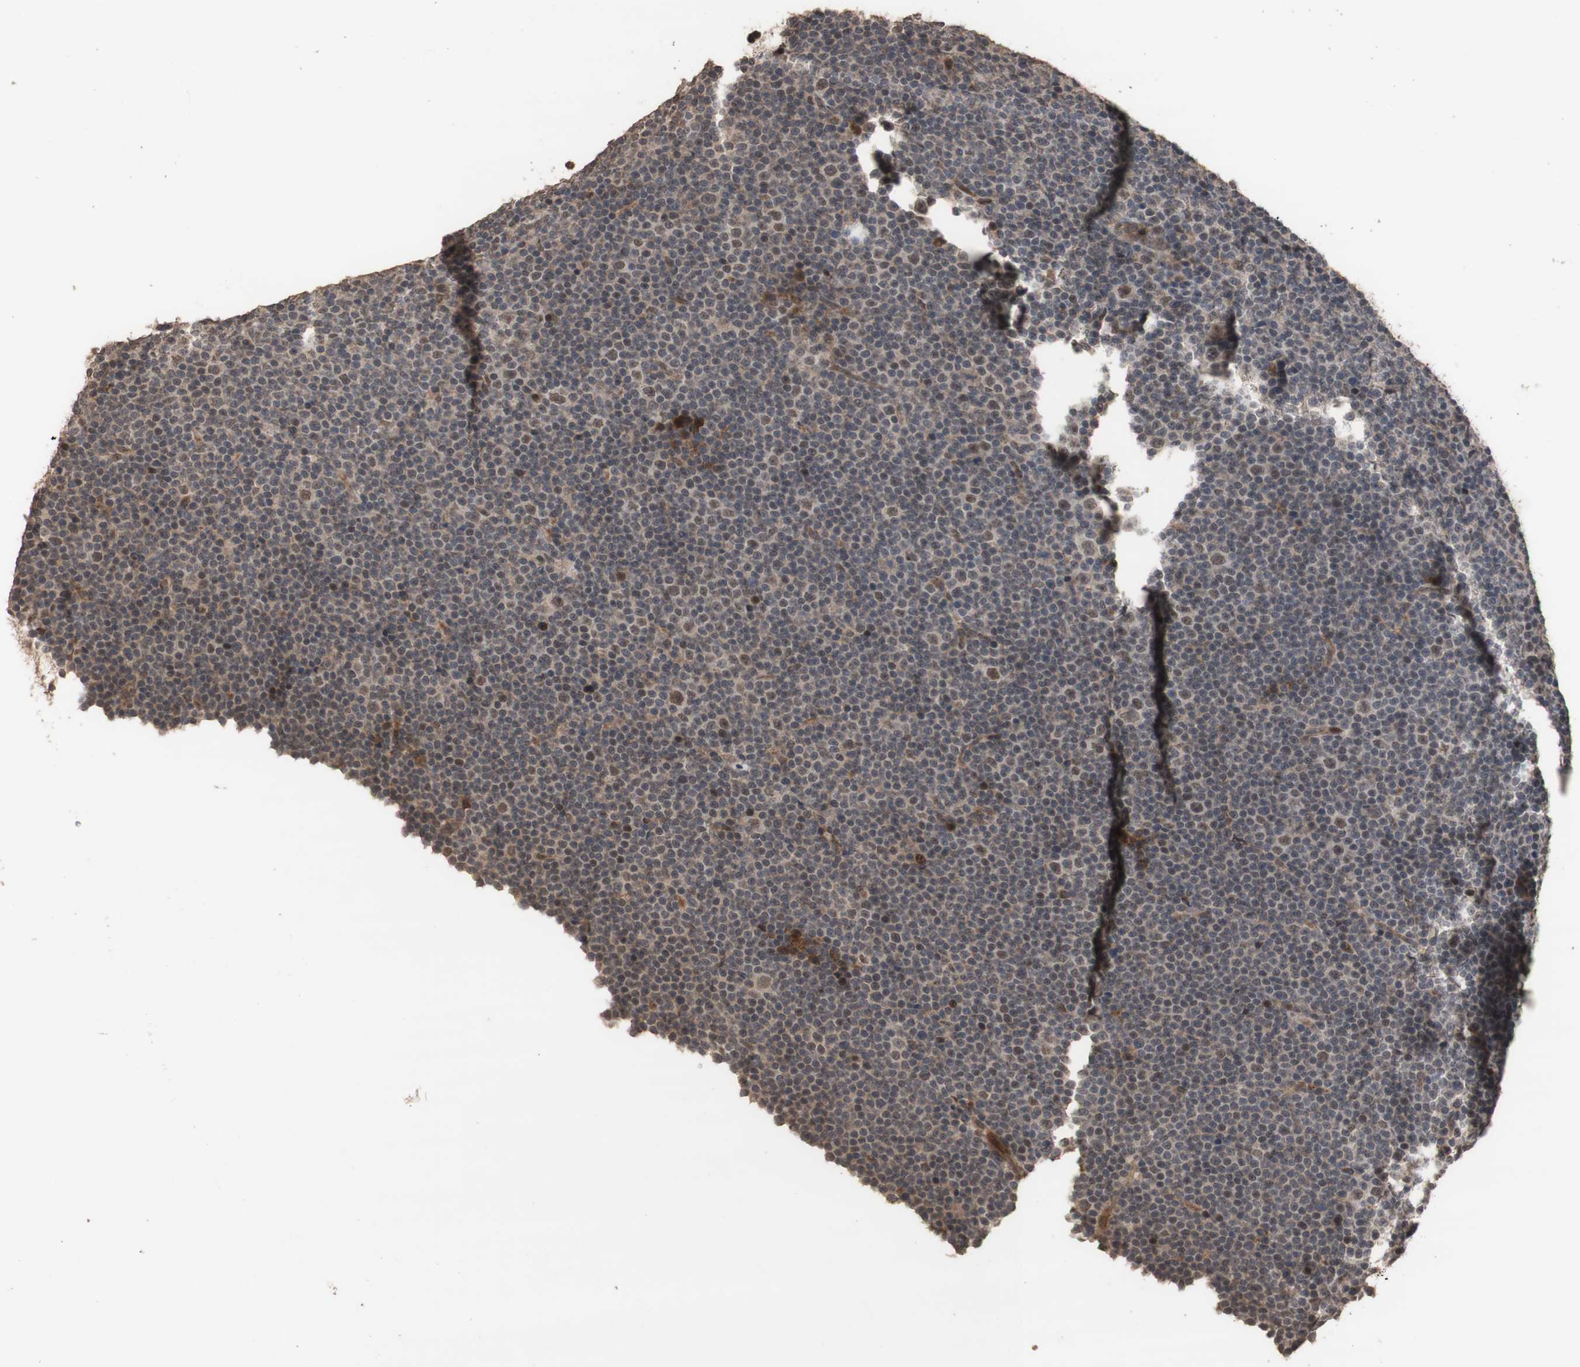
{"staining": {"intensity": "weak", "quantity": "<25%", "location": "cytoplasmic/membranous,nuclear"}, "tissue": "lymphoma", "cell_type": "Tumor cells", "image_type": "cancer", "snomed": [{"axis": "morphology", "description": "Malignant lymphoma, non-Hodgkin's type, Low grade"}, {"axis": "topography", "description": "Lymph node"}], "caption": "IHC histopathology image of human lymphoma stained for a protein (brown), which shows no positivity in tumor cells.", "gene": "KANSL1", "patient": {"sex": "female", "age": 67}}